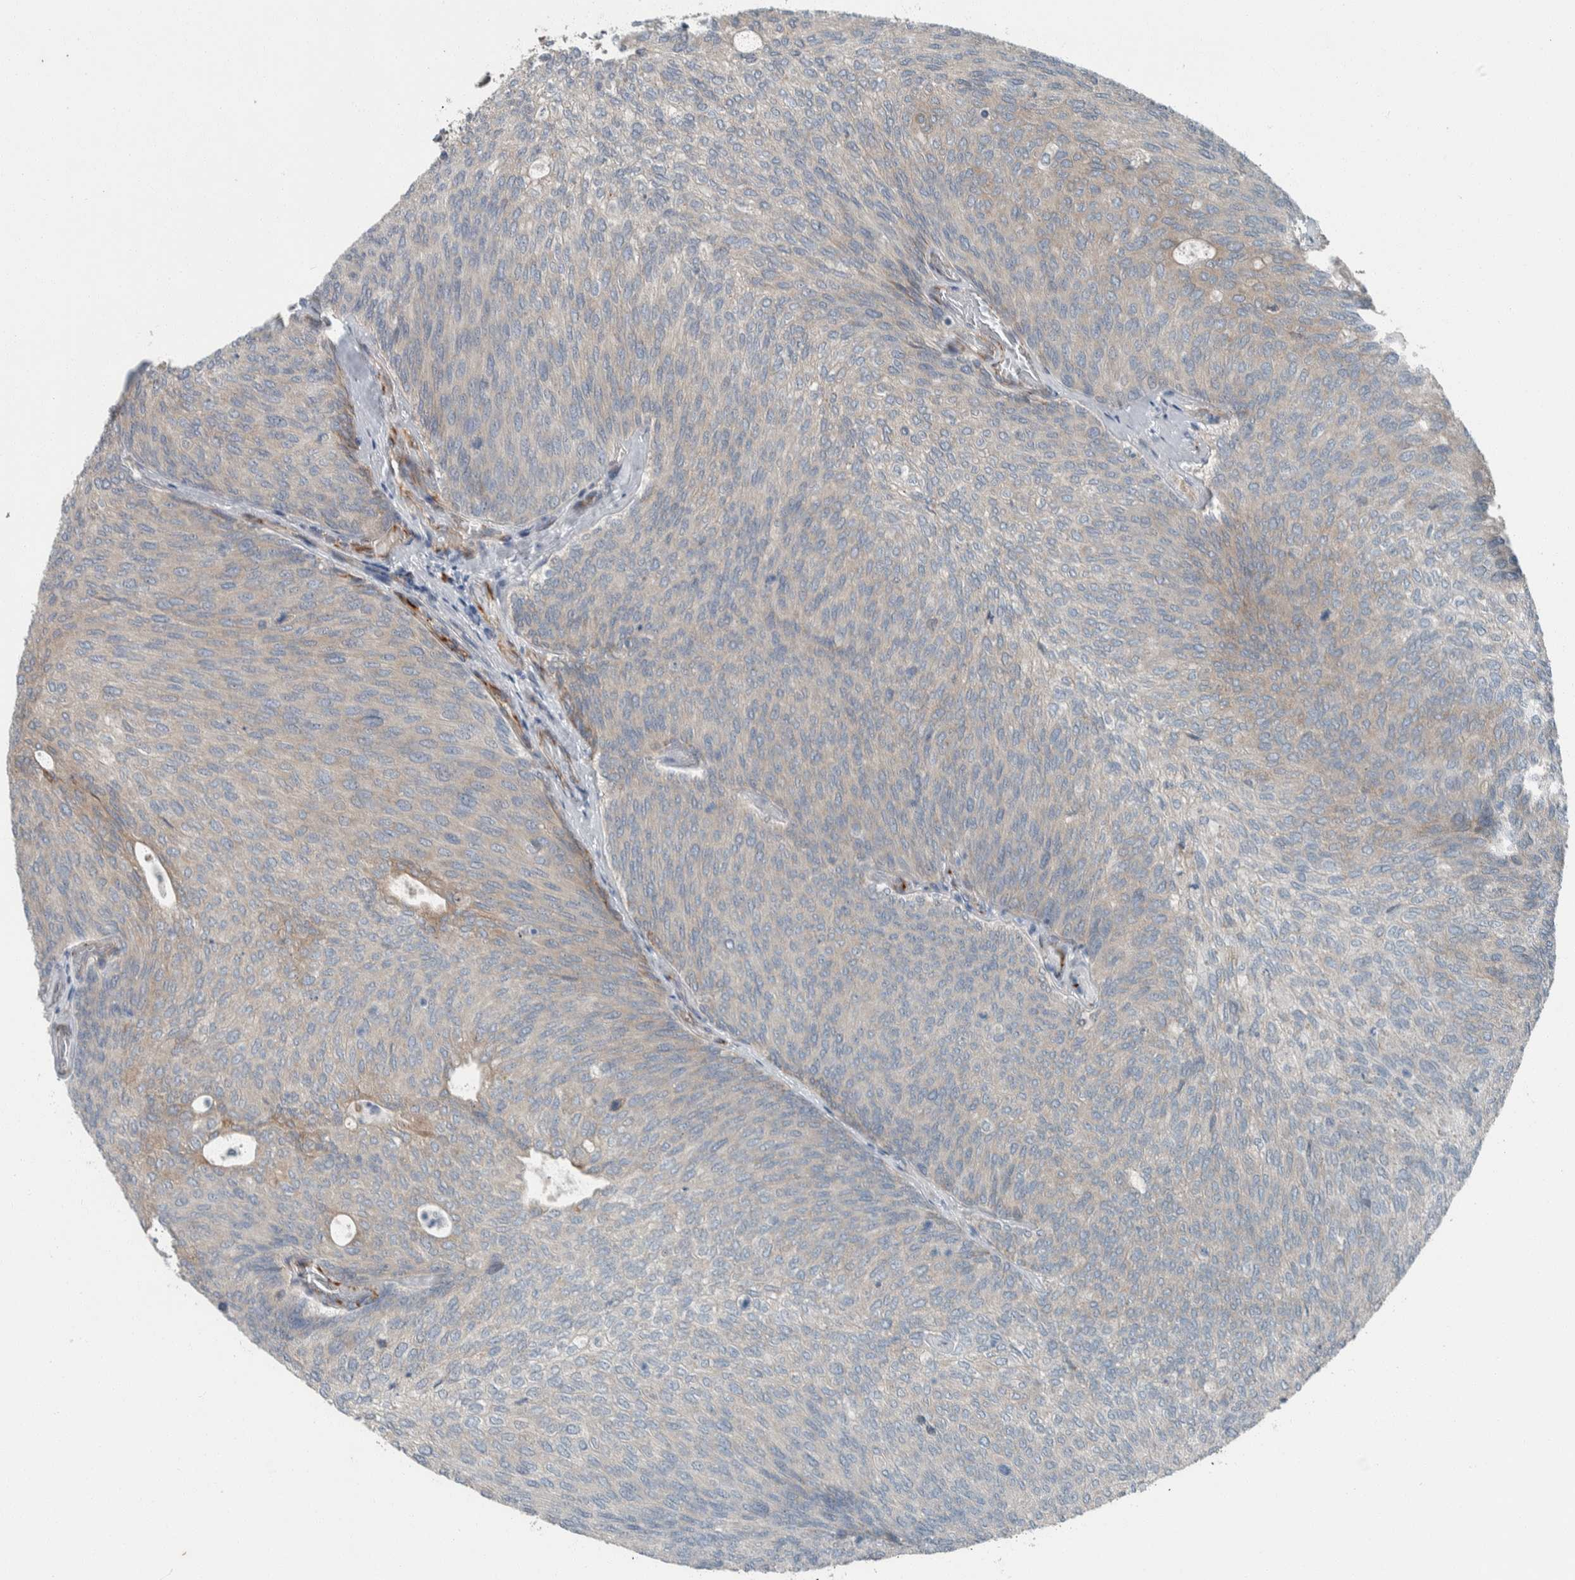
{"staining": {"intensity": "weak", "quantity": "<25%", "location": "cytoplasmic/membranous"}, "tissue": "urothelial cancer", "cell_type": "Tumor cells", "image_type": "cancer", "snomed": [{"axis": "morphology", "description": "Urothelial carcinoma, Low grade"}, {"axis": "topography", "description": "Urinary bladder"}], "caption": "IHC of human low-grade urothelial carcinoma displays no expression in tumor cells.", "gene": "USP25", "patient": {"sex": "female", "age": 79}}